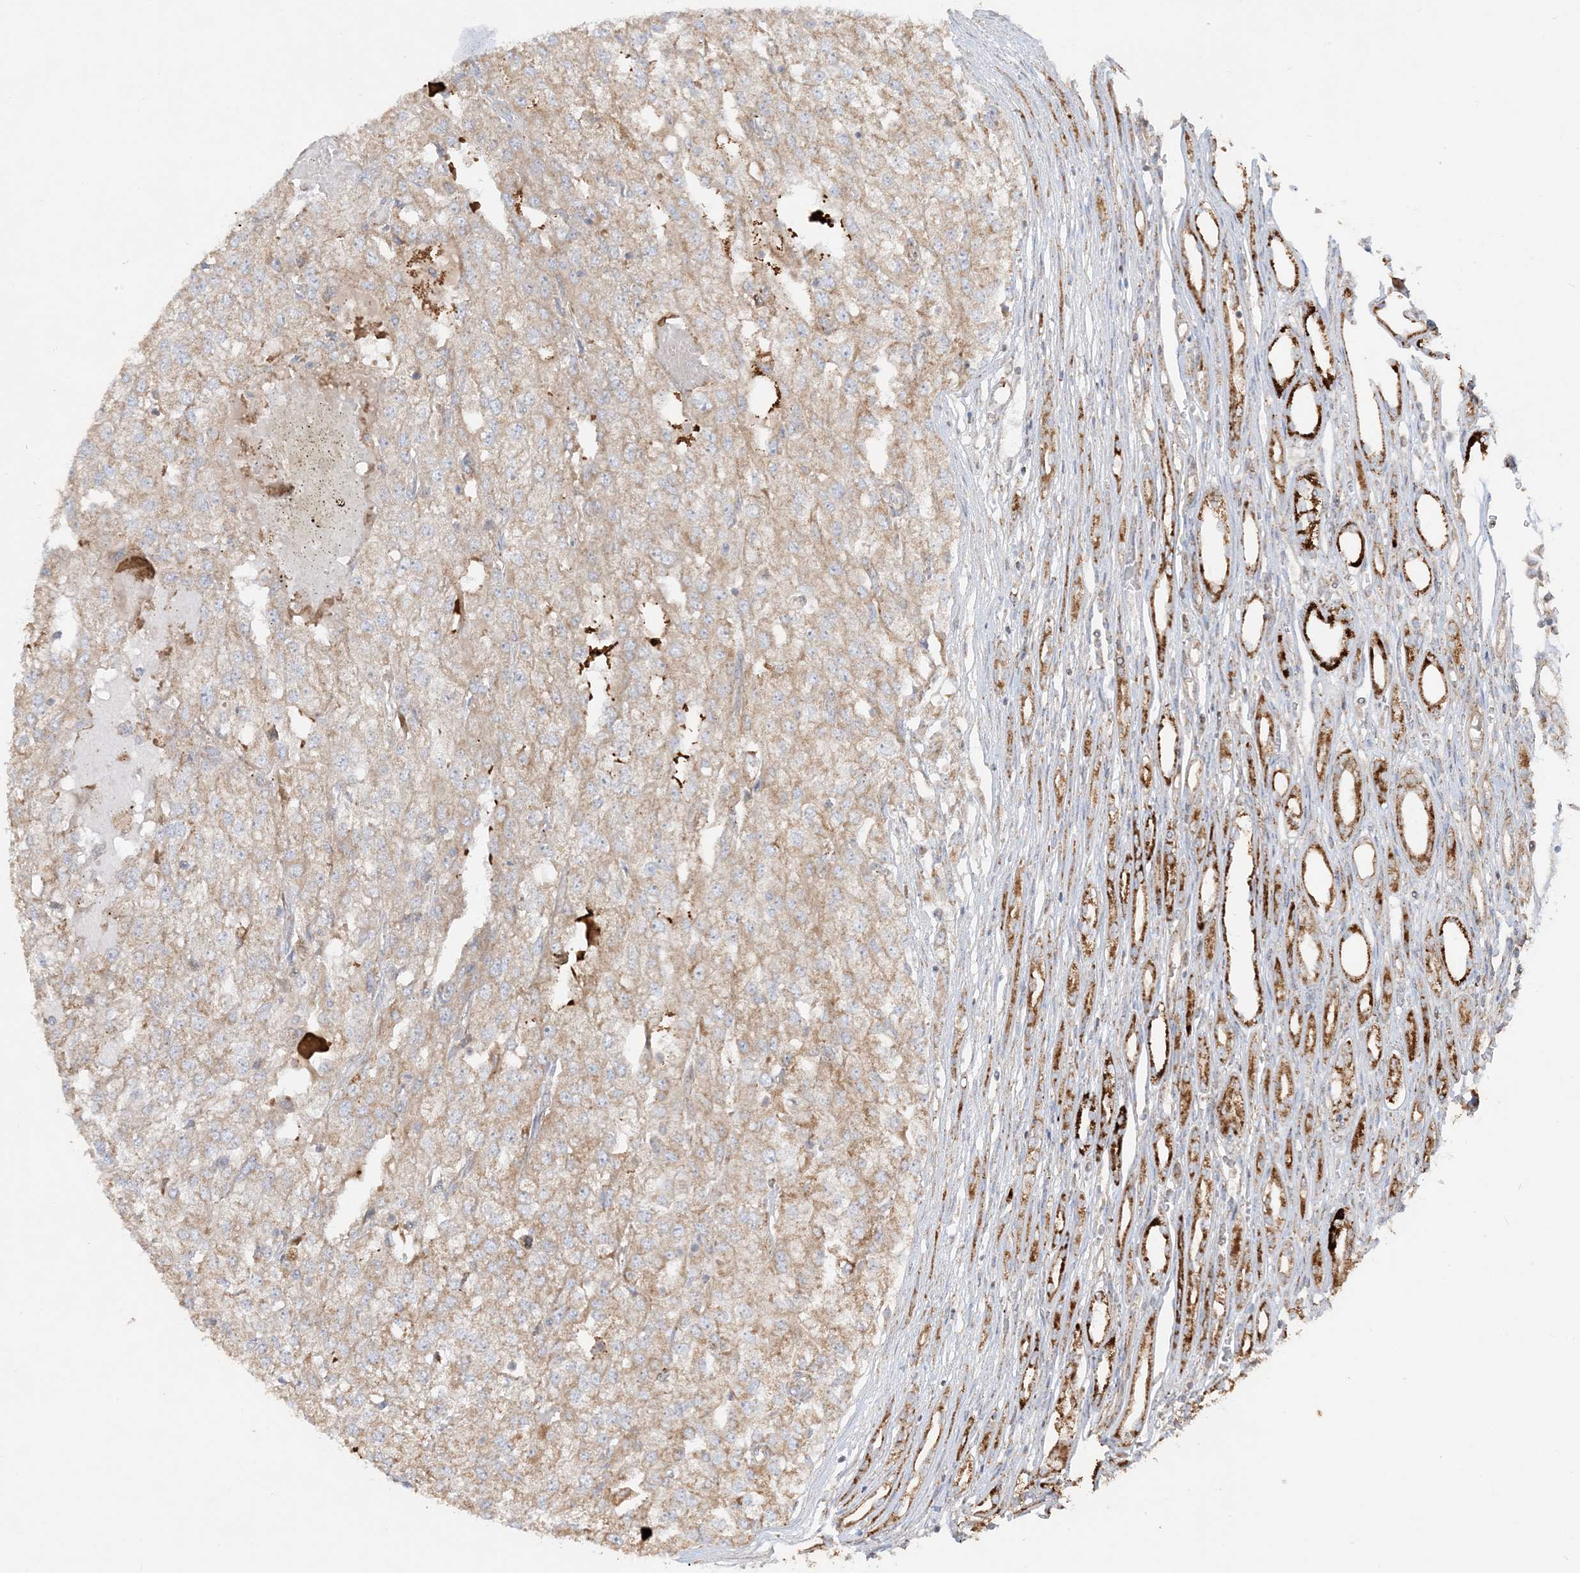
{"staining": {"intensity": "moderate", "quantity": ">75%", "location": "cytoplasmic/membranous"}, "tissue": "renal cancer", "cell_type": "Tumor cells", "image_type": "cancer", "snomed": [{"axis": "morphology", "description": "Adenocarcinoma, NOS"}, {"axis": "topography", "description": "Kidney"}], "caption": "A brown stain highlights moderate cytoplasmic/membranous positivity of a protein in human renal cancer (adenocarcinoma) tumor cells.", "gene": "NDUFAF3", "patient": {"sex": "female", "age": 54}}